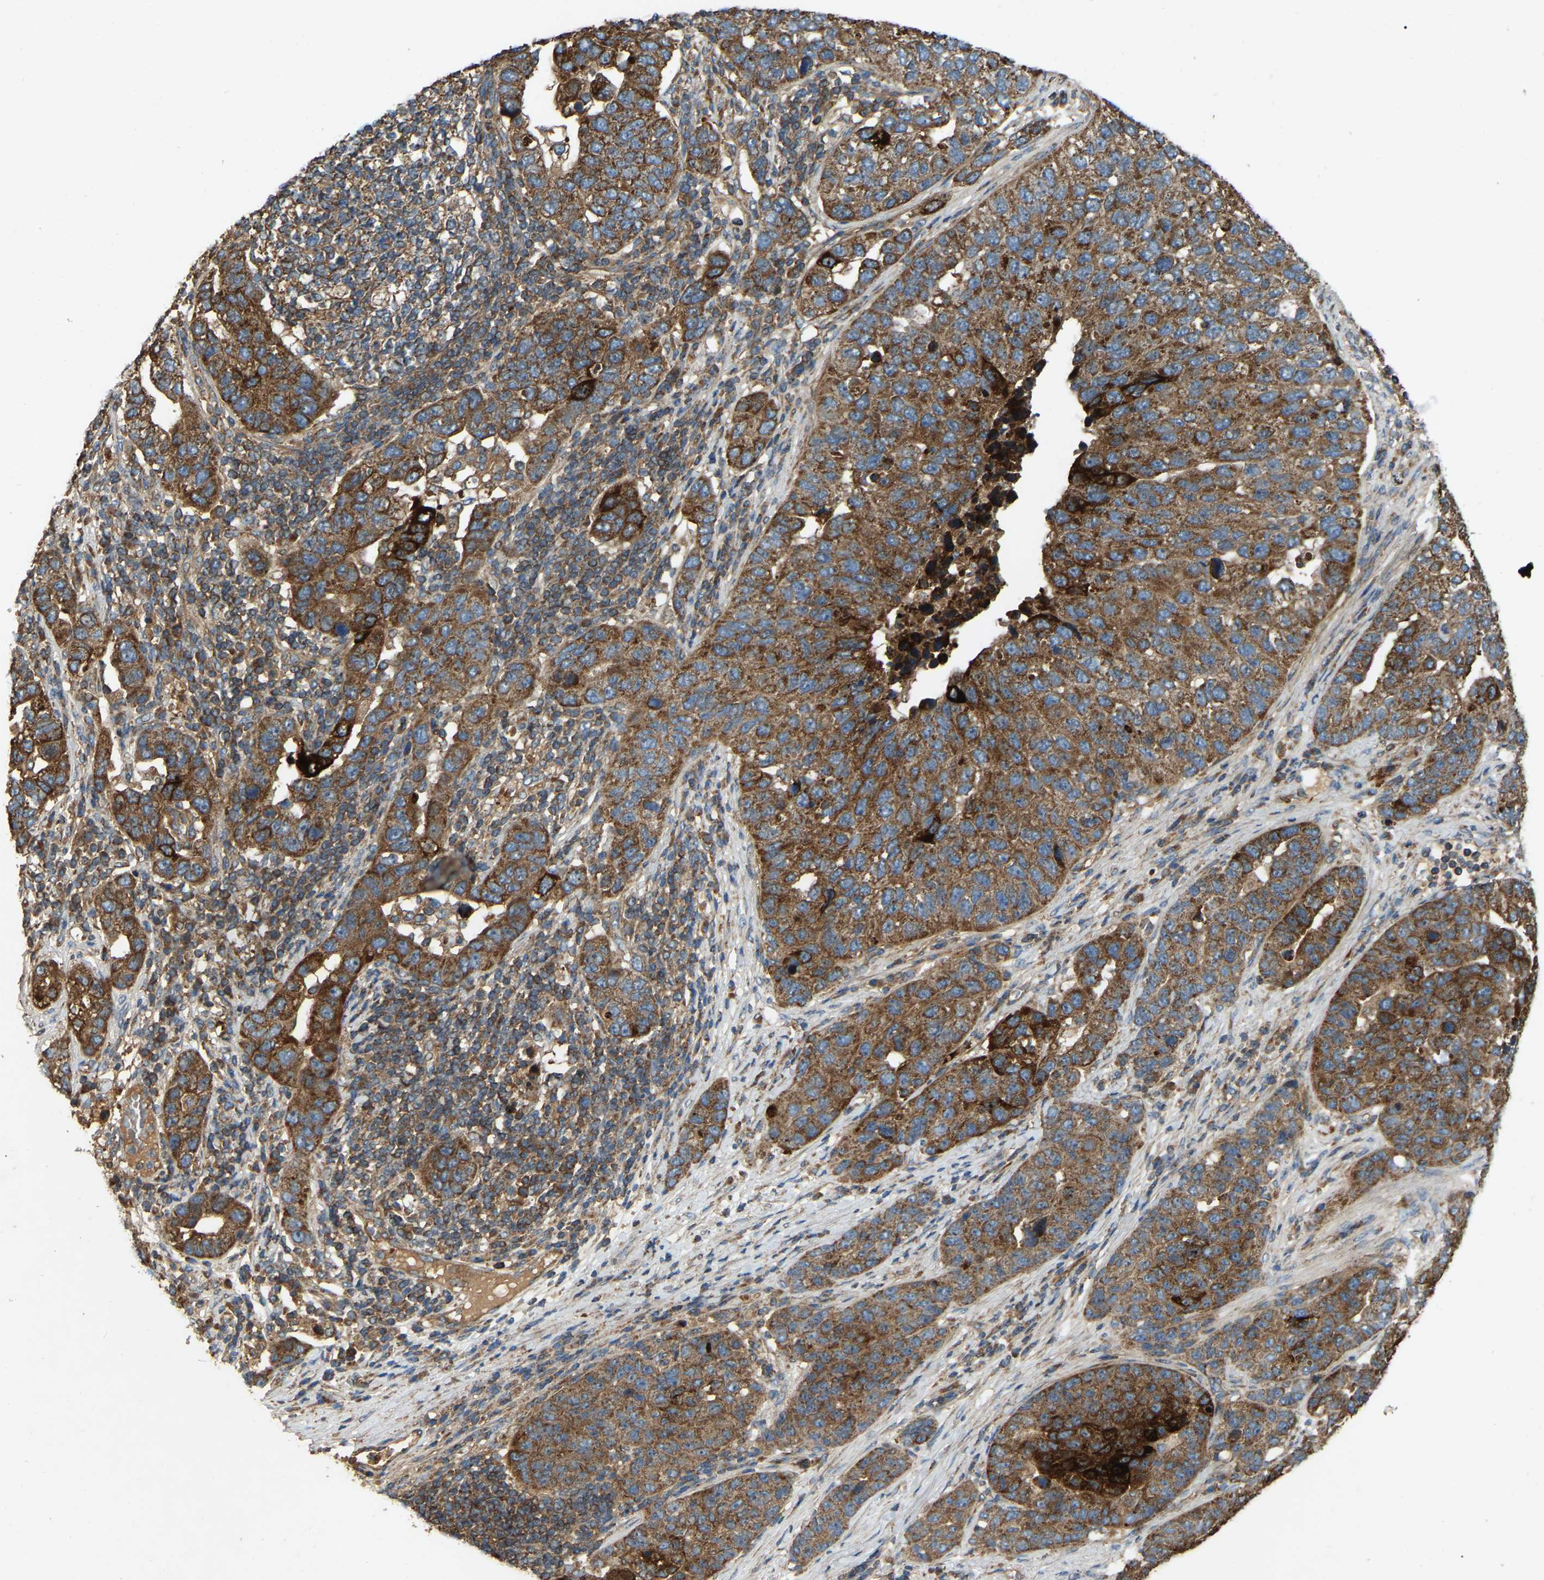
{"staining": {"intensity": "strong", "quantity": ">75%", "location": "cytoplasmic/membranous"}, "tissue": "pancreatic cancer", "cell_type": "Tumor cells", "image_type": "cancer", "snomed": [{"axis": "morphology", "description": "Adenocarcinoma, NOS"}, {"axis": "topography", "description": "Pancreas"}], "caption": "Pancreatic cancer was stained to show a protein in brown. There is high levels of strong cytoplasmic/membranous expression in about >75% of tumor cells. Using DAB (brown) and hematoxylin (blue) stains, captured at high magnification using brightfield microscopy.", "gene": "SAMD9L", "patient": {"sex": "female", "age": 61}}